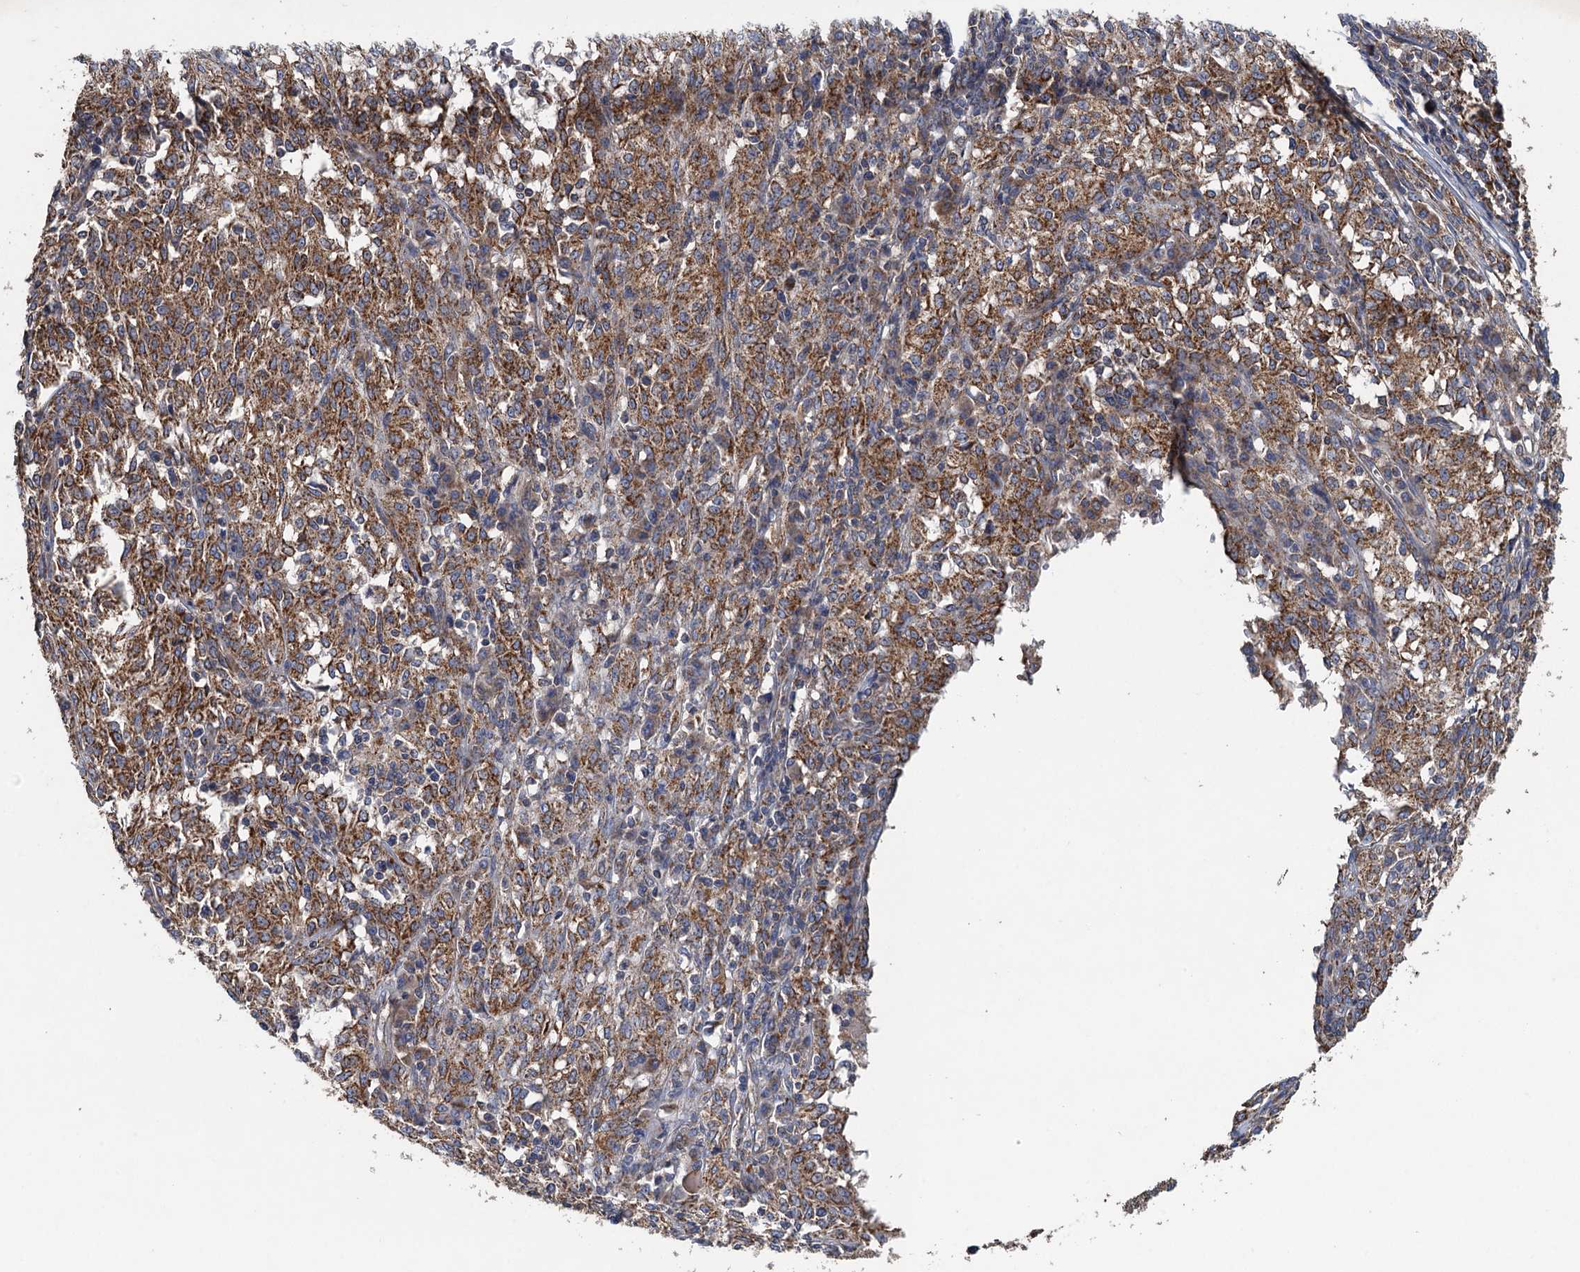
{"staining": {"intensity": "moderate", "quantity": ">75%", "location": "cytoplasmic/membranous"}, "tissue": "melanoma", "cell_type": "Tumor cells", "image_type": "cancer", "snomed": [{"axis": "morphology", "description": "Malignant melanoma, NOS"}, {"axis": "topography", "description": "Skin"}], "caption": "Immunohistochemistry (DAB) staining of human malignant melanoma shows moderate cytoplasmic/membranous protein positivity in approximately >75% of tumor cells. (brown staining indicates protein expression, while blue staining denotes nuclei).", "gene": "BCS1L", "patient": {"sex": "female", "age": 72}}